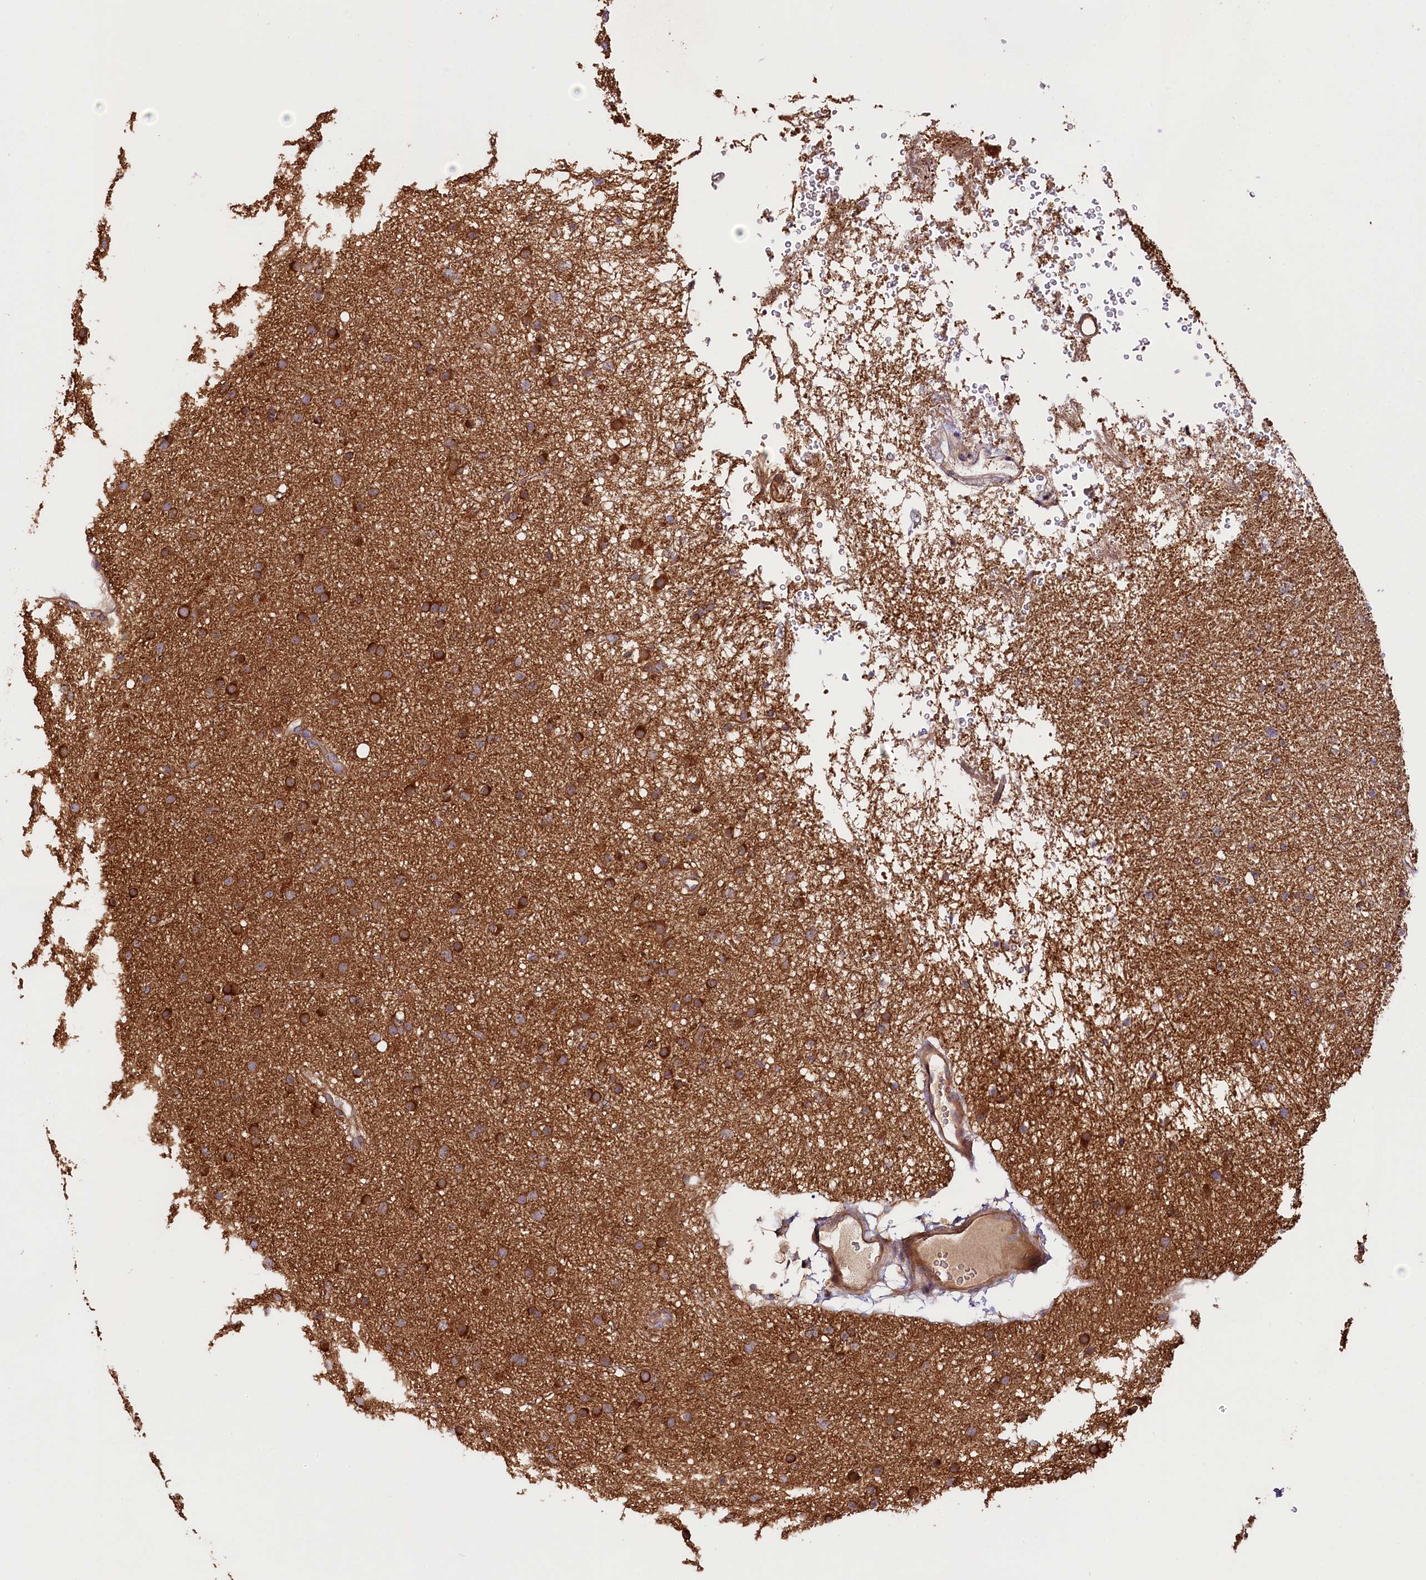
{"staining": {"intensity": "strong", "quantity": ">75%", "location": "cytoplasmic/membranous"}, "tissue": "glioma", "cell_type": "Tumor cells", "image_type": "cancer", "snomed": [{"axis": "morphology", "description": "Glioma, malignant, Low grade"}, {"axis": "topography", "description": "Cerebral cortex"}], "caption": "This photomicrograph reveals malignant low-grade glioma stained with IHC to label a protein in brown. The cytoplasmic/membranous of tumor cells show strong positivity for the protein. Nuclei are counter-stained blue.", "gene": "CEP295", "patient": {"sex": "female", "age": 39}}